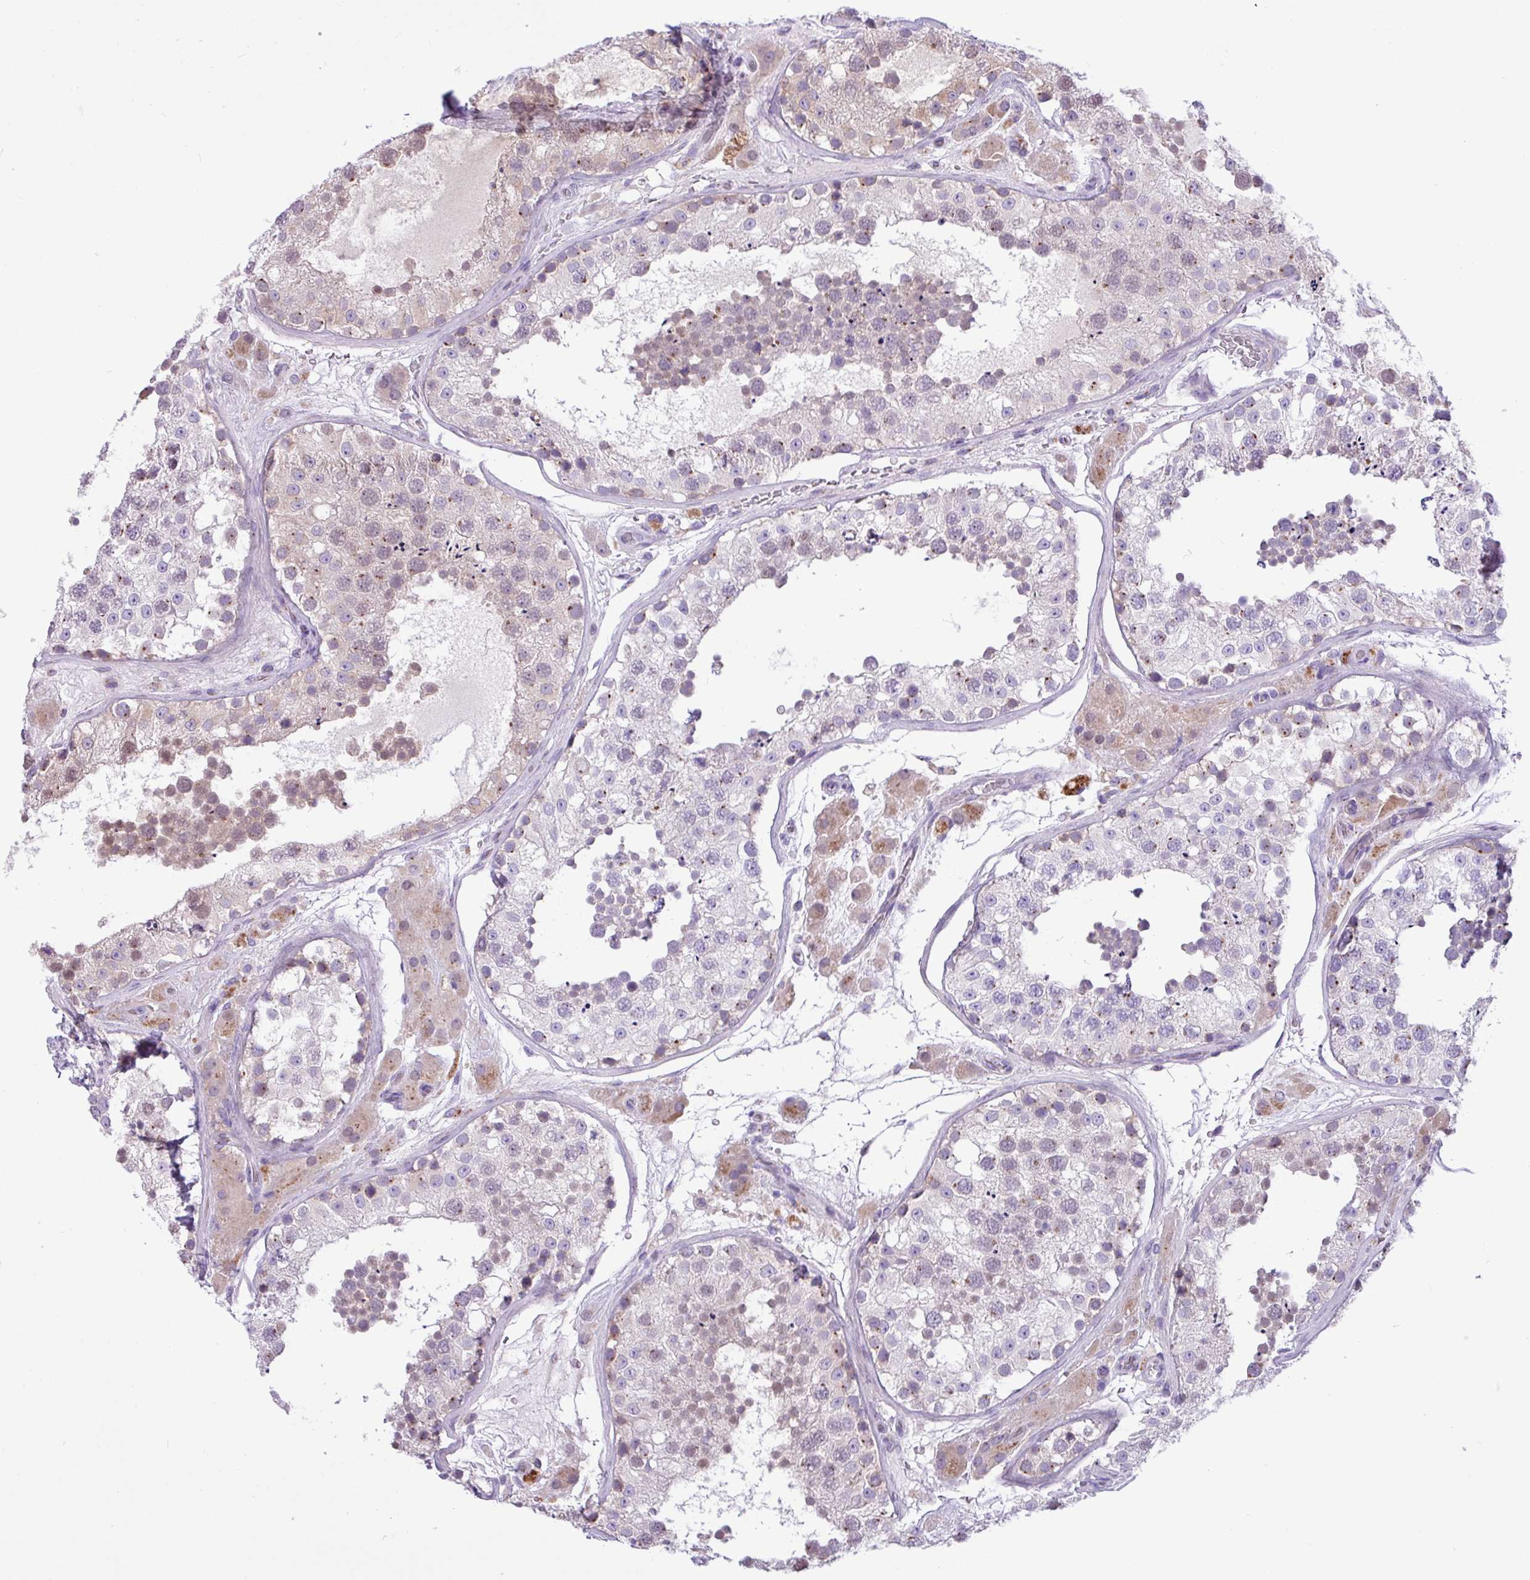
{"staining": {"intensity": "moderate", "quantity": "25%-75%", "location": "cytoplasmic/membranous"}, "tissue": "testis", "cell_type": "Cells in seminiferous ducts", "image_type": "normal", "snomed": [{"axis": "morphology", "description": "Normal tissue, NOS"}, {"axis": "topography", "description": "Testis"}], "caption": "The immunohistochemical stain highlights moderate cytoplasmic/membranous expression in cells in seminiferous ducts of normal testis.", "gene": "SPINK8", "patient": {"sex": "male", "age": 26}}